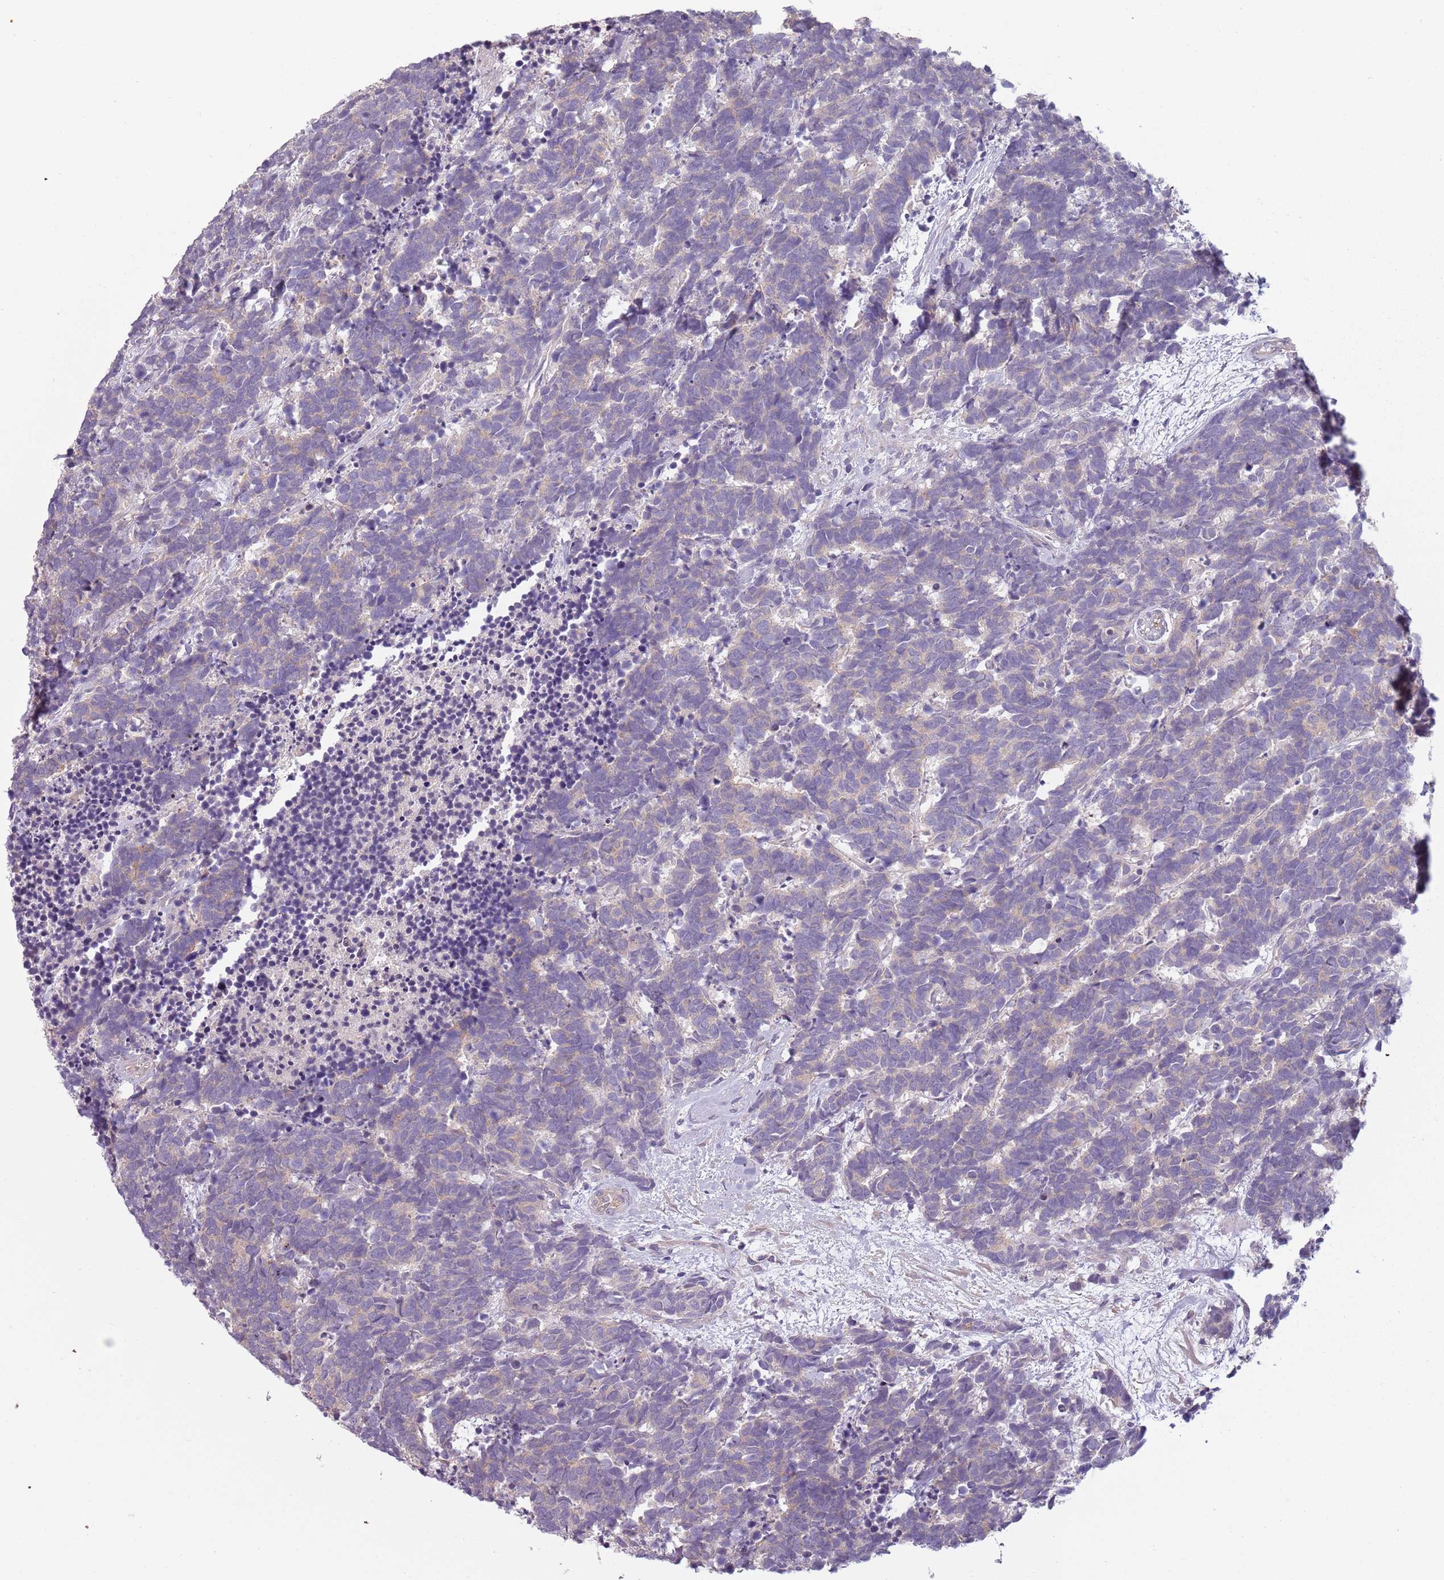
{"staining": {"intensity": "negative", "quantity": "none", "location": "none"}, "tissue": "carcinoid", "cell_type": "Tumor cells", "image_type": "cancer", "snomed": [{"axis": "morphology", "description": "Carcinoma, NOS"}, {"axis": "morphology", "description": "Carcinoid, malignant, NOS"}, {"axis": "topography", "description": "Prostate"}], "caption": "Carcinoid stained for a protein using immunohistochemistry displays no positivity tumor cells.", "gene": "TLCD2", "patient": {"sex": "male", "age": 57}}